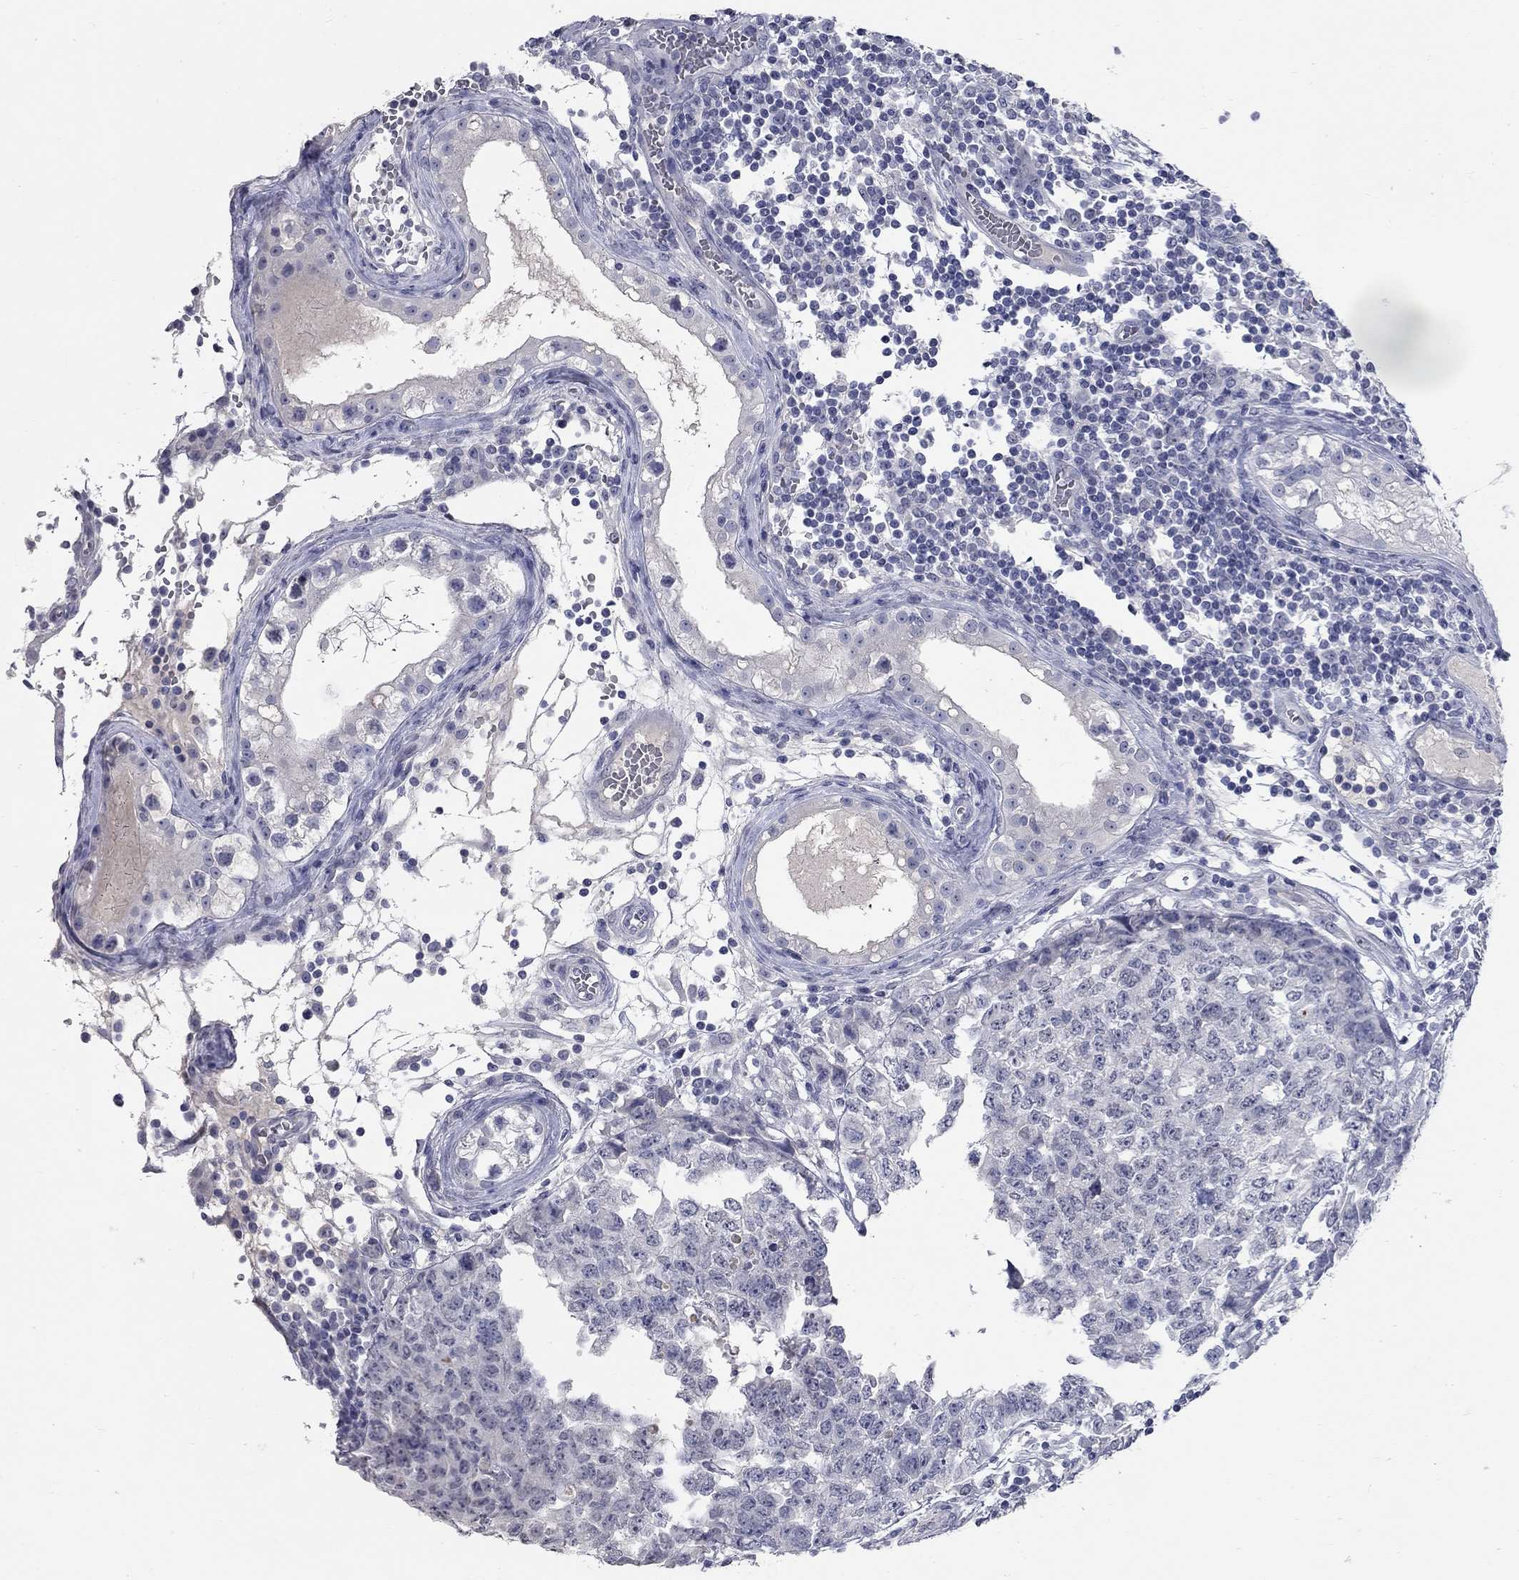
{"staining": {"intensity": "negative", "quantity": "none", "location": "none"}, "tissue": "testis cancer", "cell_type": "Tumor cells", "image_type": "cancer", "snomed": [{"axis": "morphology", "description": "Carcinoma, Embryonal, NOS"}, {"axis": "topography", "description": "Testis"}], "caption": "This is an immunohistochemistry micrograph of embryonal carcinoma (testis). There is no positivity in tumor cells.", "gene": "SYT12", "patient": {"sex": "male", "age": 23}}